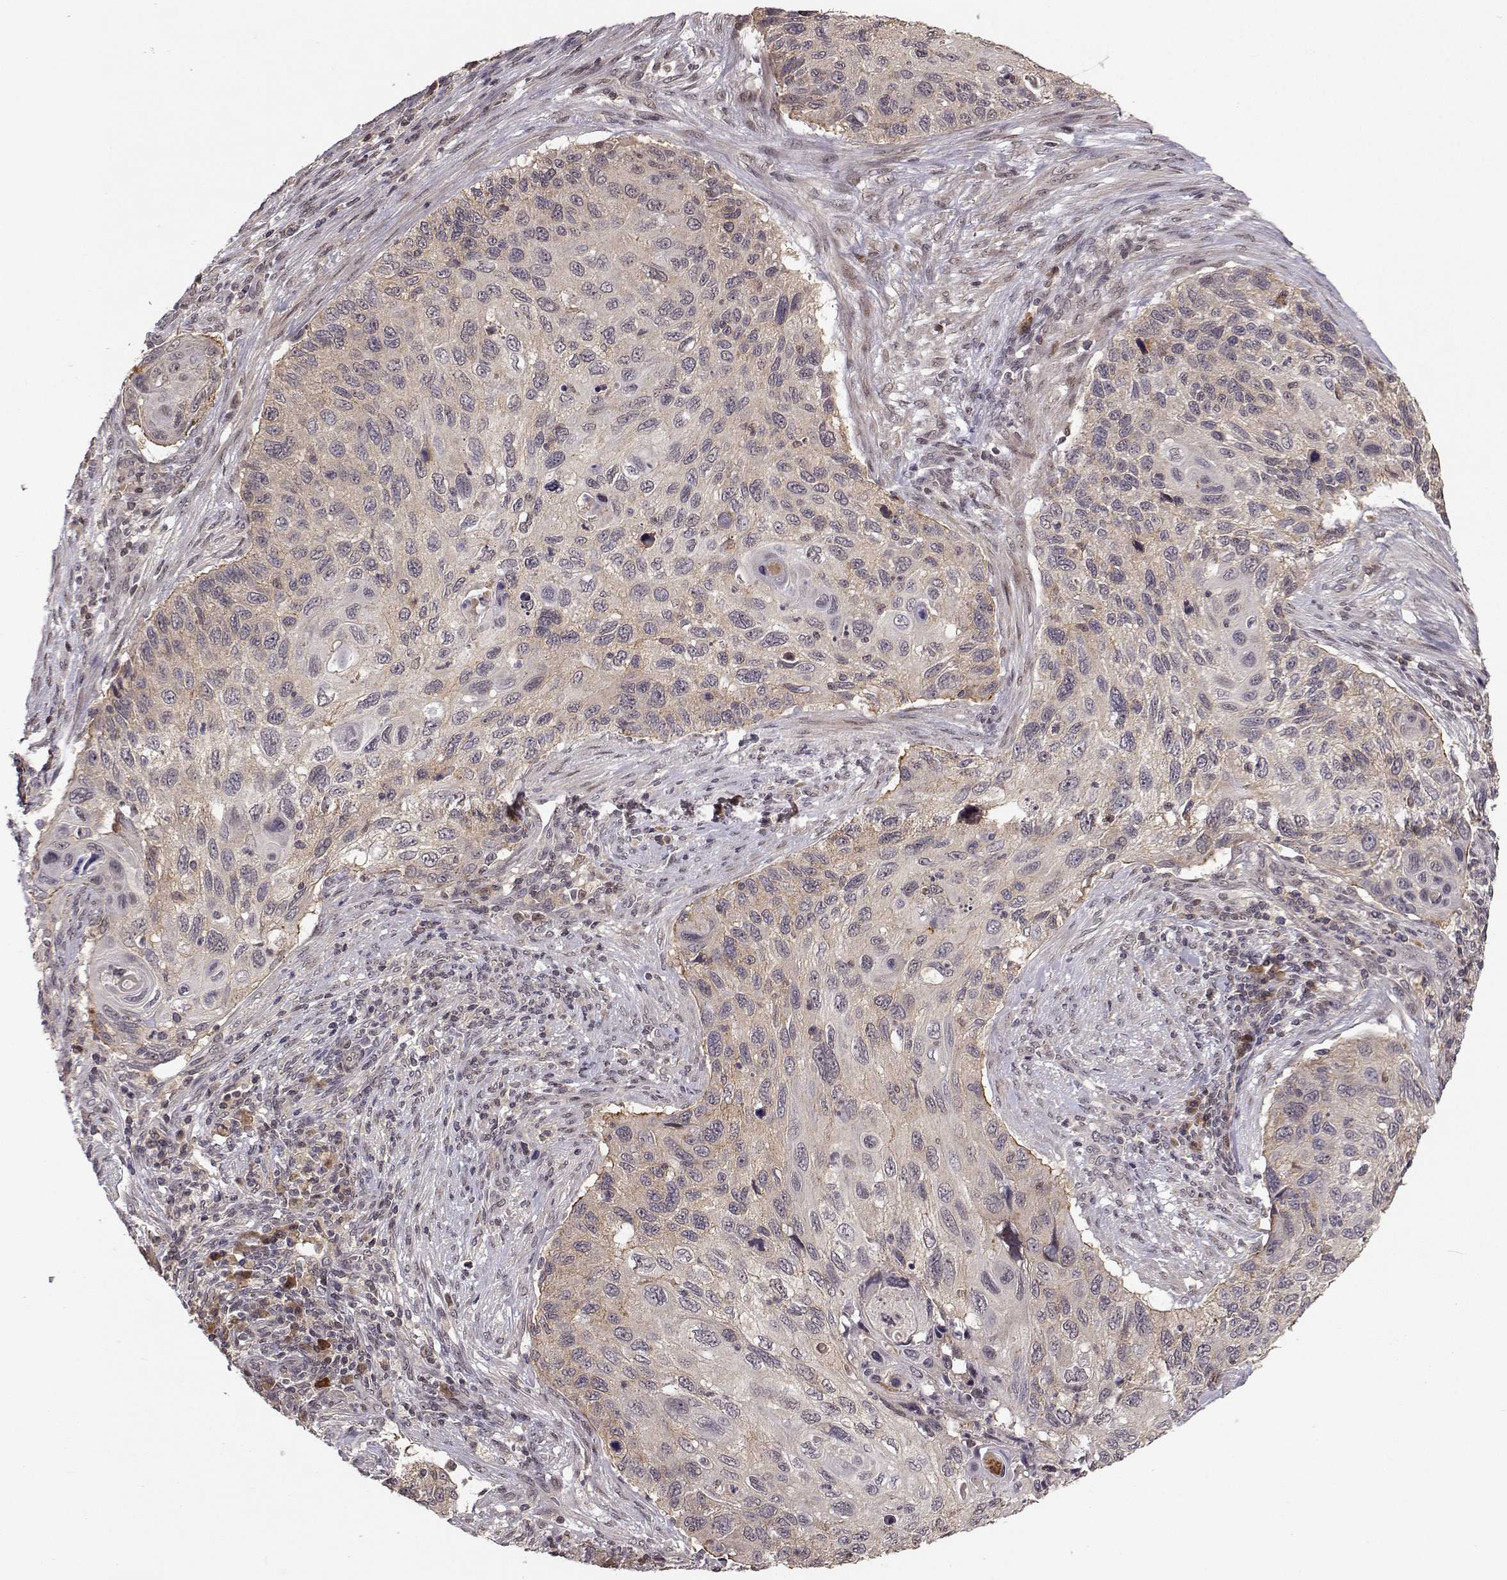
{"staining": {"intensity": "weak", "quantity": "25%-75%", "location": "cytoplasmic/membranous"}, "tissue": "cervical cancer", "cell_type": "Tumor cells", "image_type": "cancer", "snomed": [{"axis": "morphology", "description": "Squamous cell carcinoma, NOS"}, {"axis": "topography", "description": "Cervix"}], "caption": "Human squamous cell carcinoma (cervical) stained with a protein marker shows weak staining in tumor cells.", "gene": "PLEKHG3", "patient": {"sex": "female", "age": 70}}